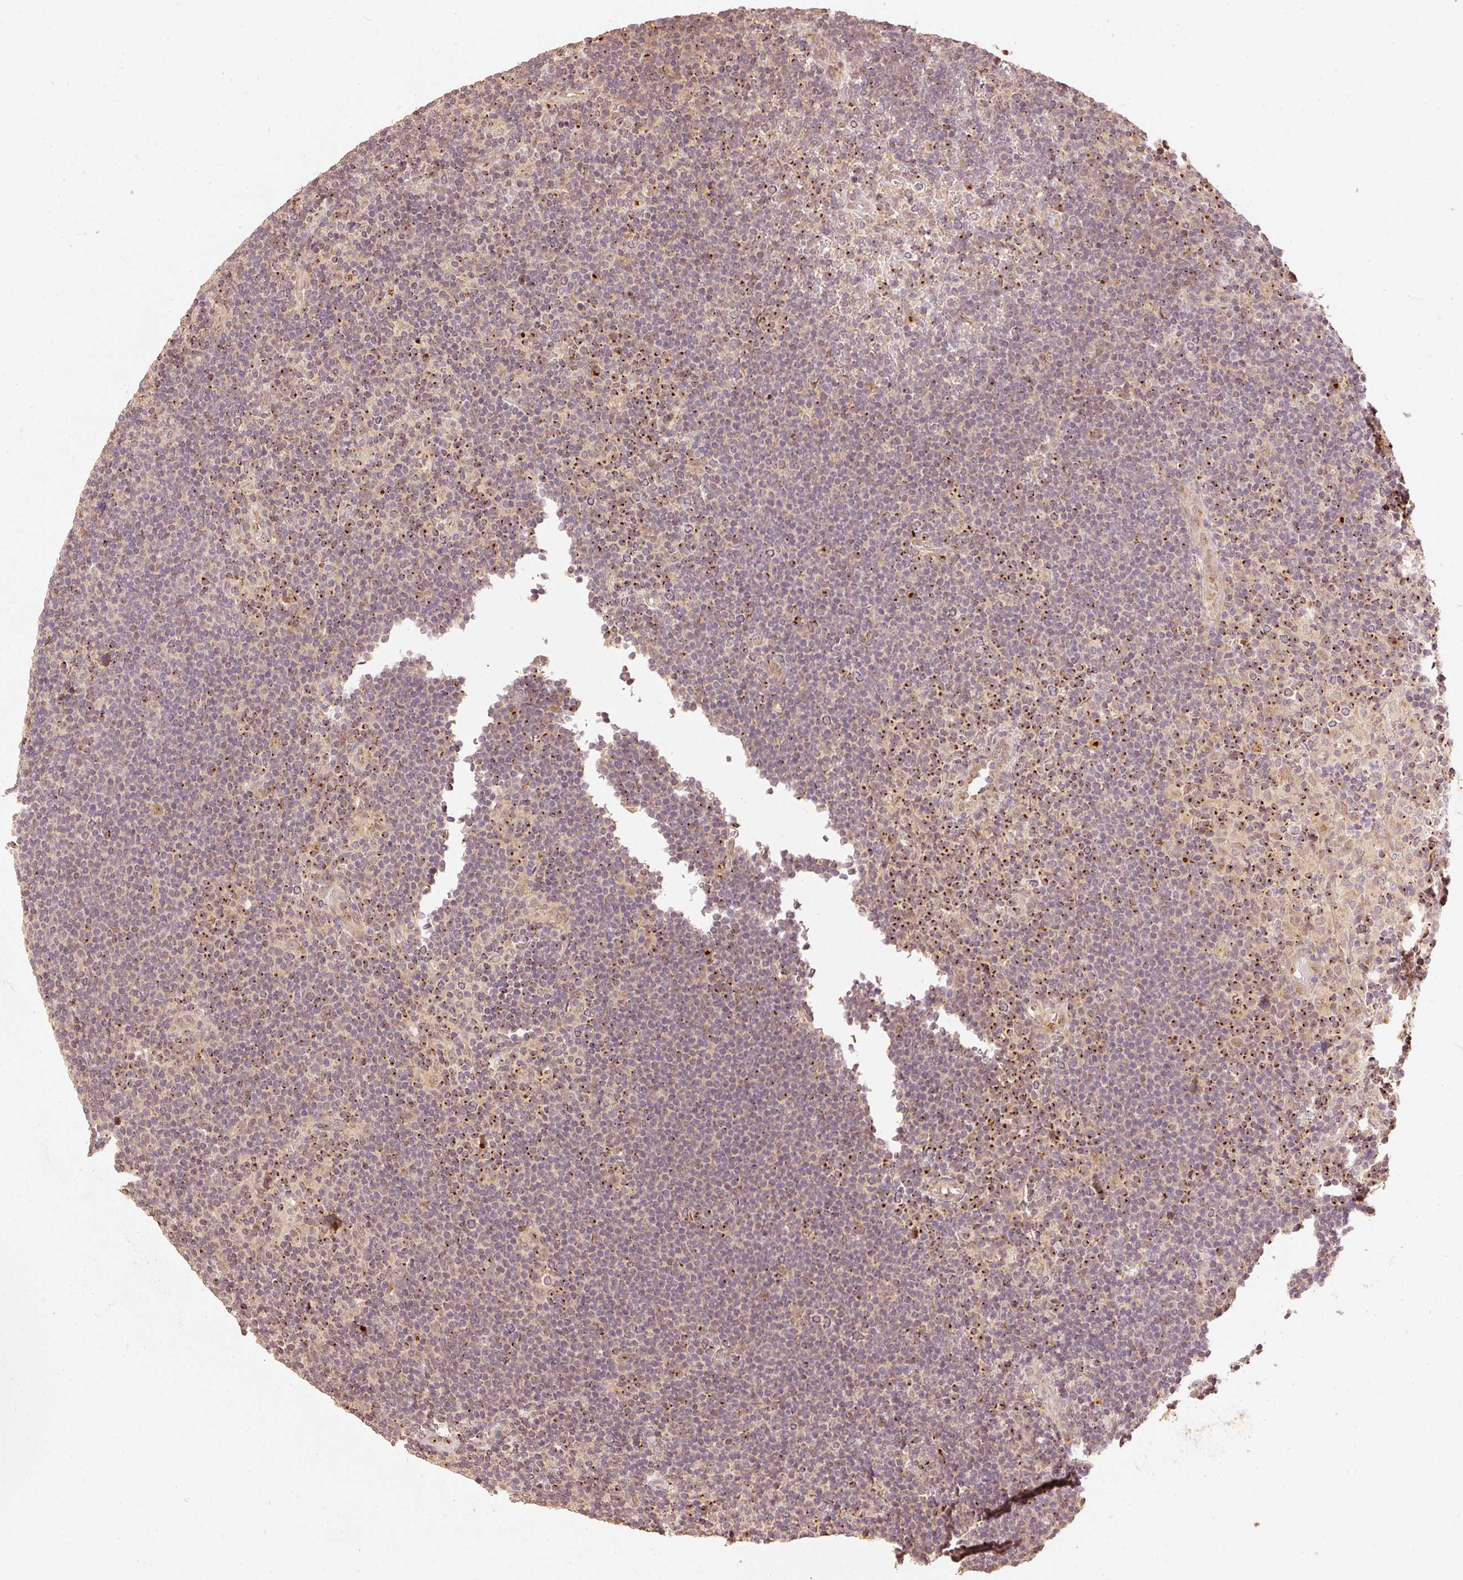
{"staining": {"intensity": "negative", "quantity": "none", "location": "none"}, "tissue": "lymphoma", "cell_type": "Tumor cells", "image_type": "cancer", "snomed": [{"axis": "morphology", "description": "Hodgkin's disease, NOS"}, {"axis": "topography", "description": "Lymph node"}], "caption": "Human Hodgkin's disease stained for a protein using IHC exhibits no expression in tumor cells.", "gene": "FUT8", "patient": {"sex": "female", "age": 57}}